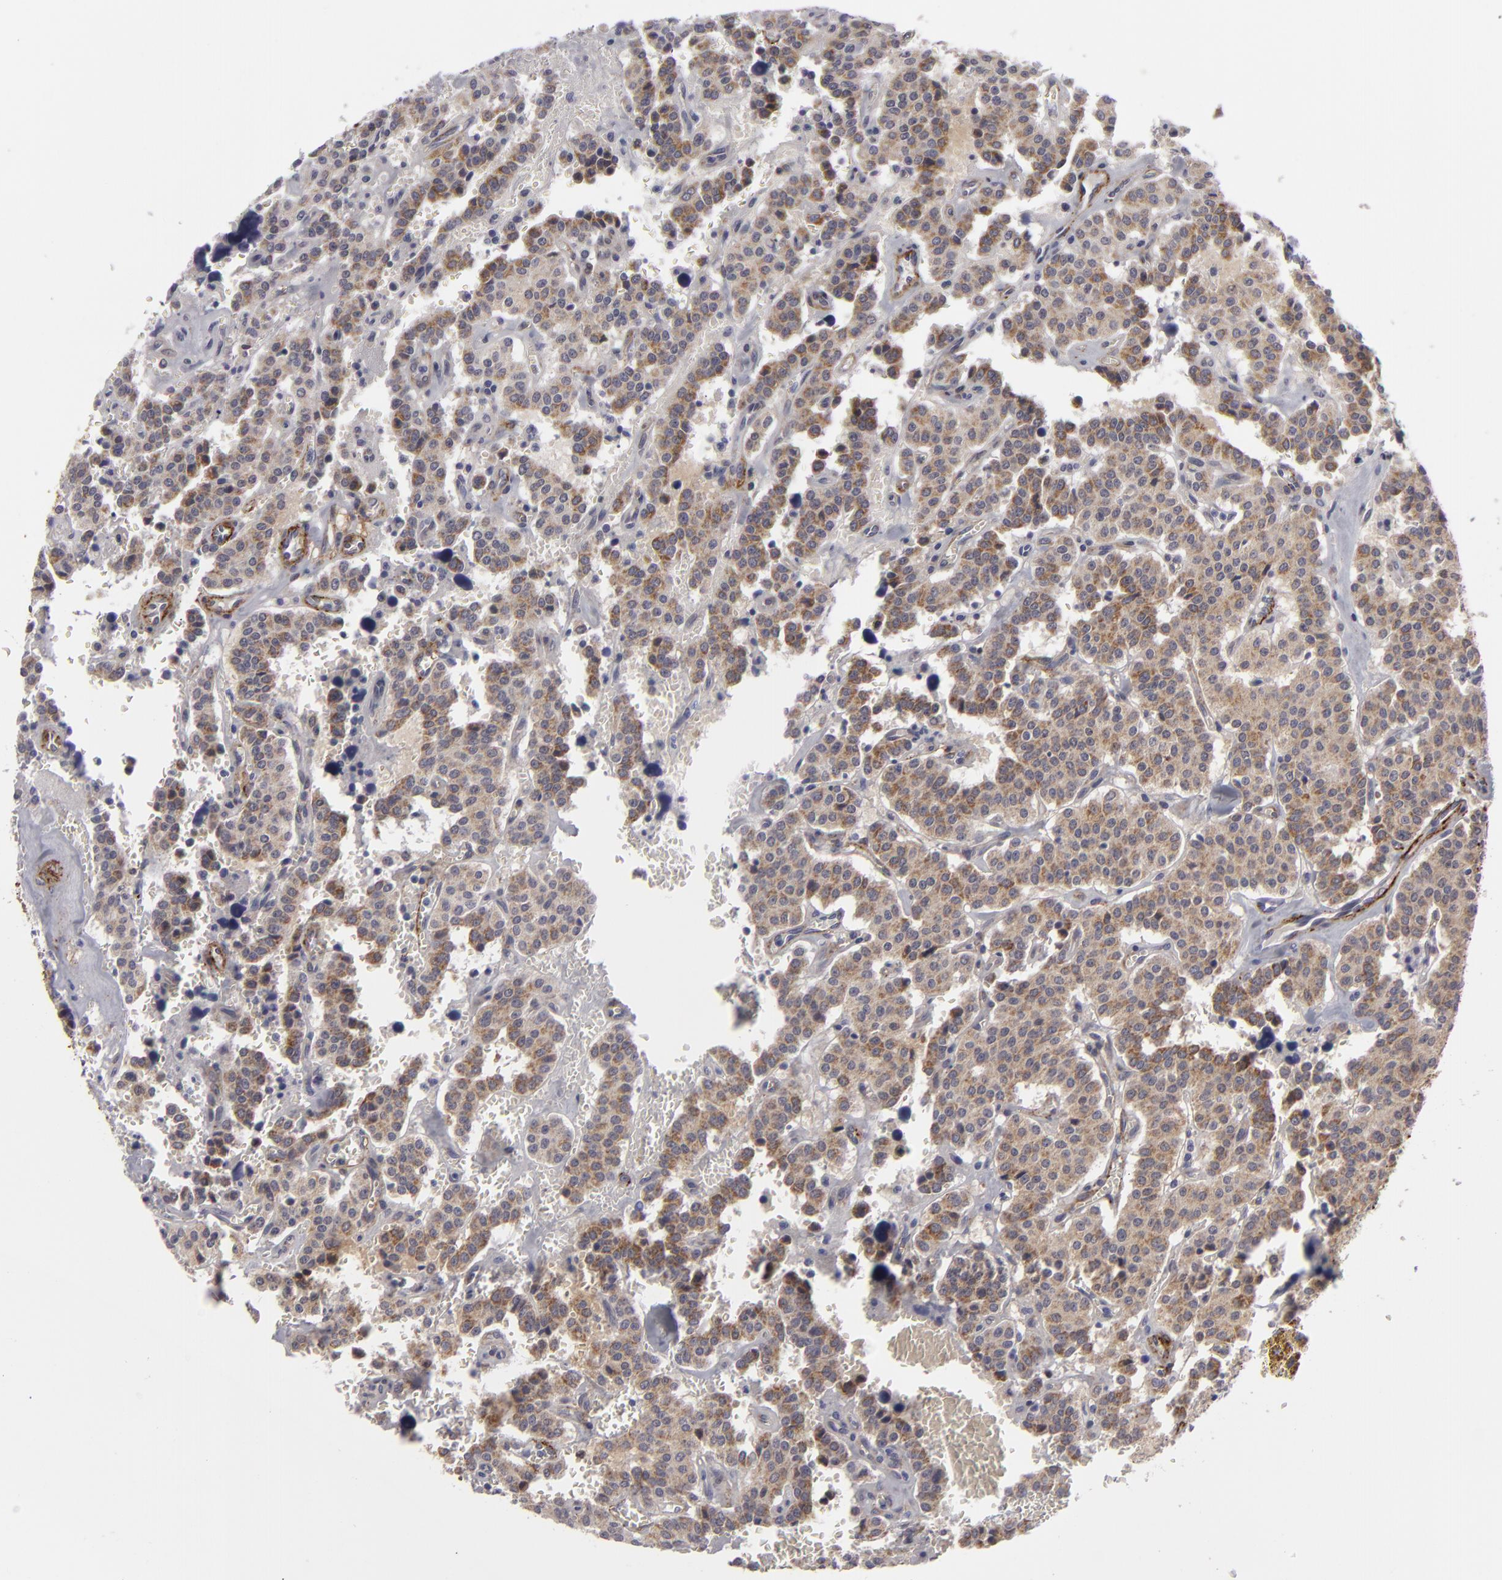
{"staining": {"intensity": "weak", "quantity": "<25%", "location": "cytoplasmic/membranous"}, "tissue": "carcinoid", "cell_type": "Tumor cells", "image_type": "cancer", "snomed": [{"axis": "morphology", "description": "Carcinoid, malignant, NOS"}, {"axis": "topography", "description": "Bronchus"}], "caption": "This is an immunohistochemistry (IHC) histopathology image of human carcinoid. There is no expression in tumor cells.", "gene": "ALCAM", "patient": {"sex": "male", "age": 55}}